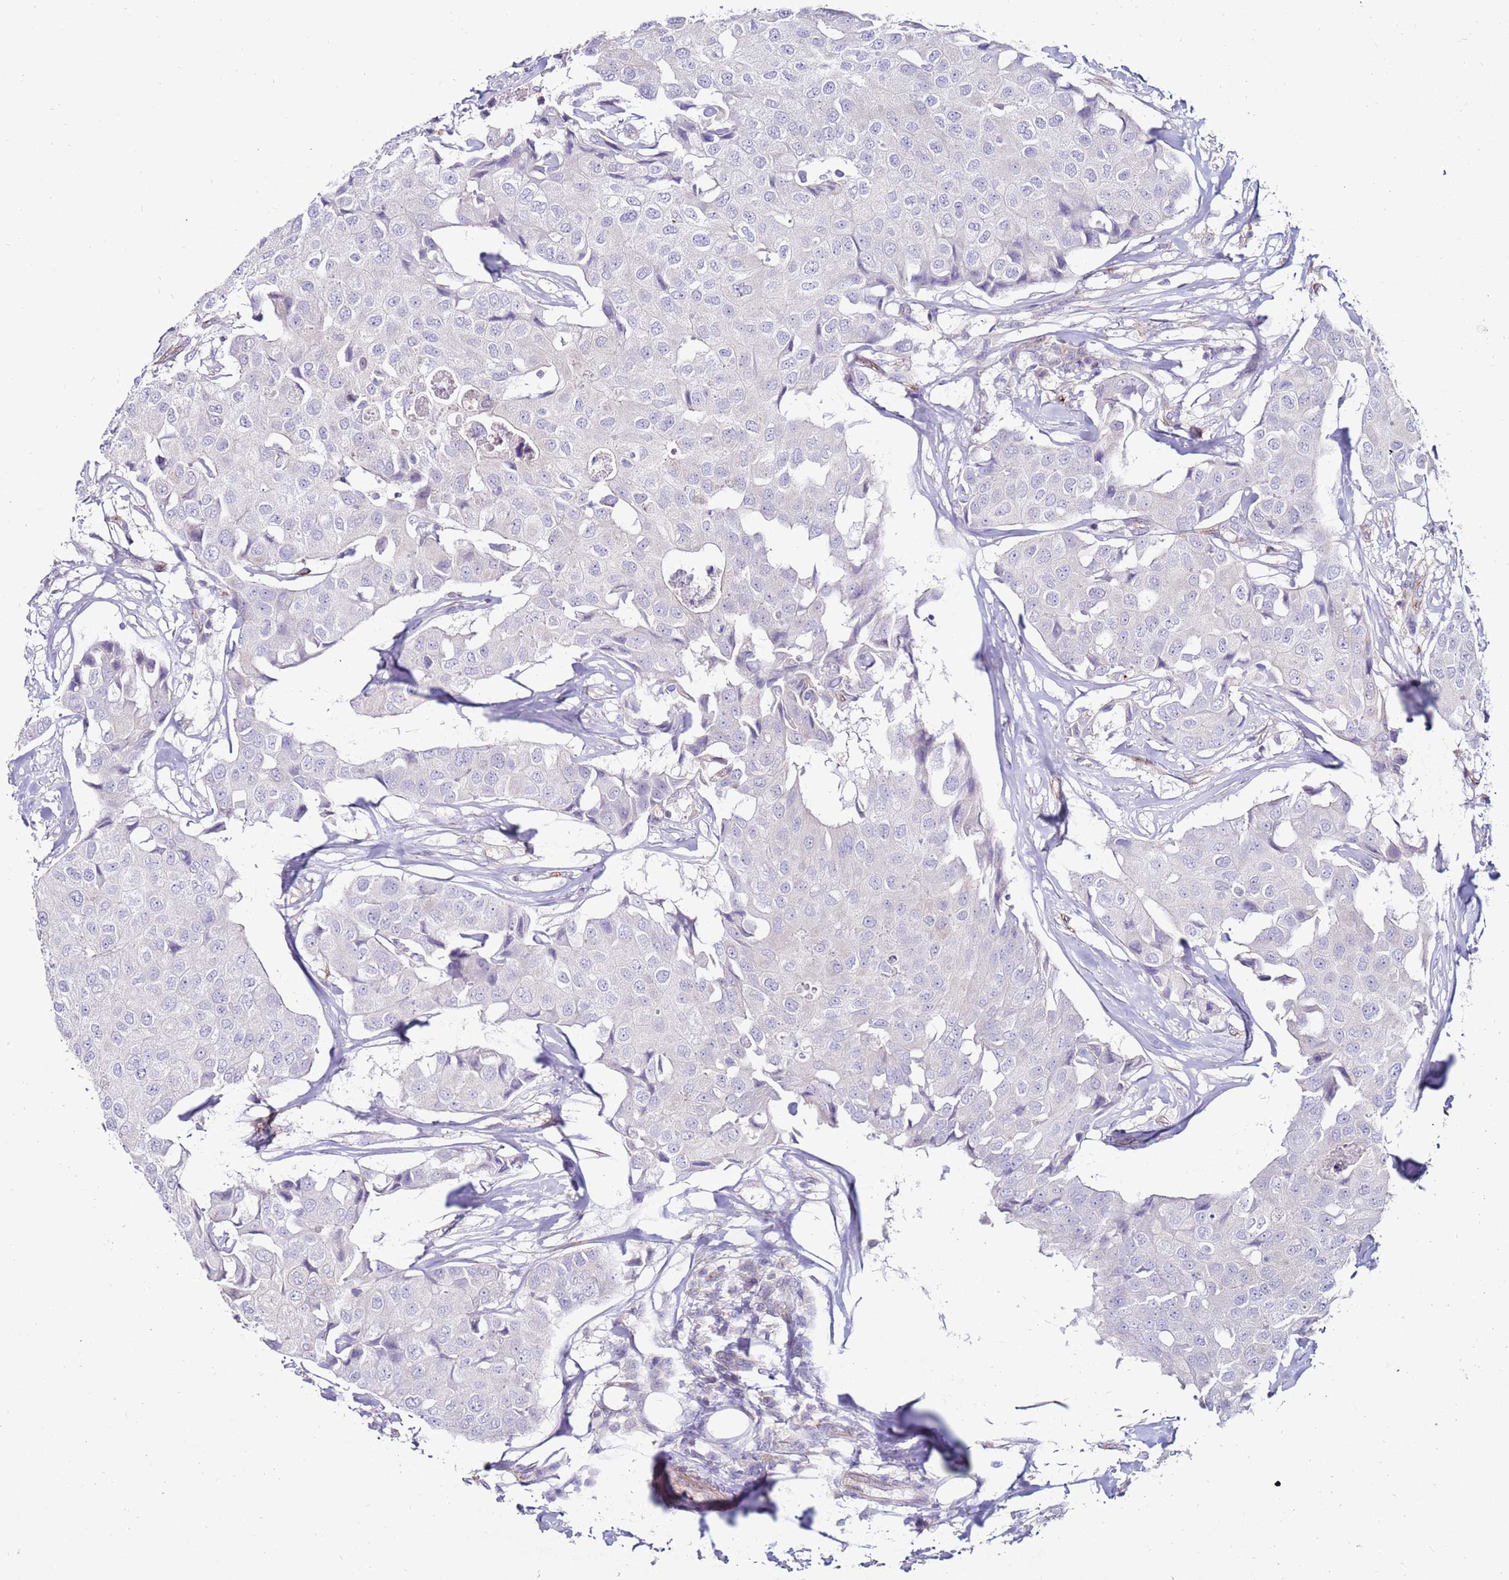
{"staining": {"intensity": "negative", "quantity": "none", "location": "none"}, "tissue": "breast cancer", "cell_type": "Tumor cells", "image_type": "cancer", "snomed": [{"axis": "morphology", "description": "Duct carcinoma"}, {"axis": "topography", "description": "Breast"}], "caption": "Immunohistochemistry micrograph of neoplastic tissue: human breast cancer (intraductal carcinoma) stained with DAB (3,3'-diaminobenzidine) reveals no significant protein staining in tumor cells.", "gene": "CLEC4M", "patient": {"sex": "female", "age": 80}}